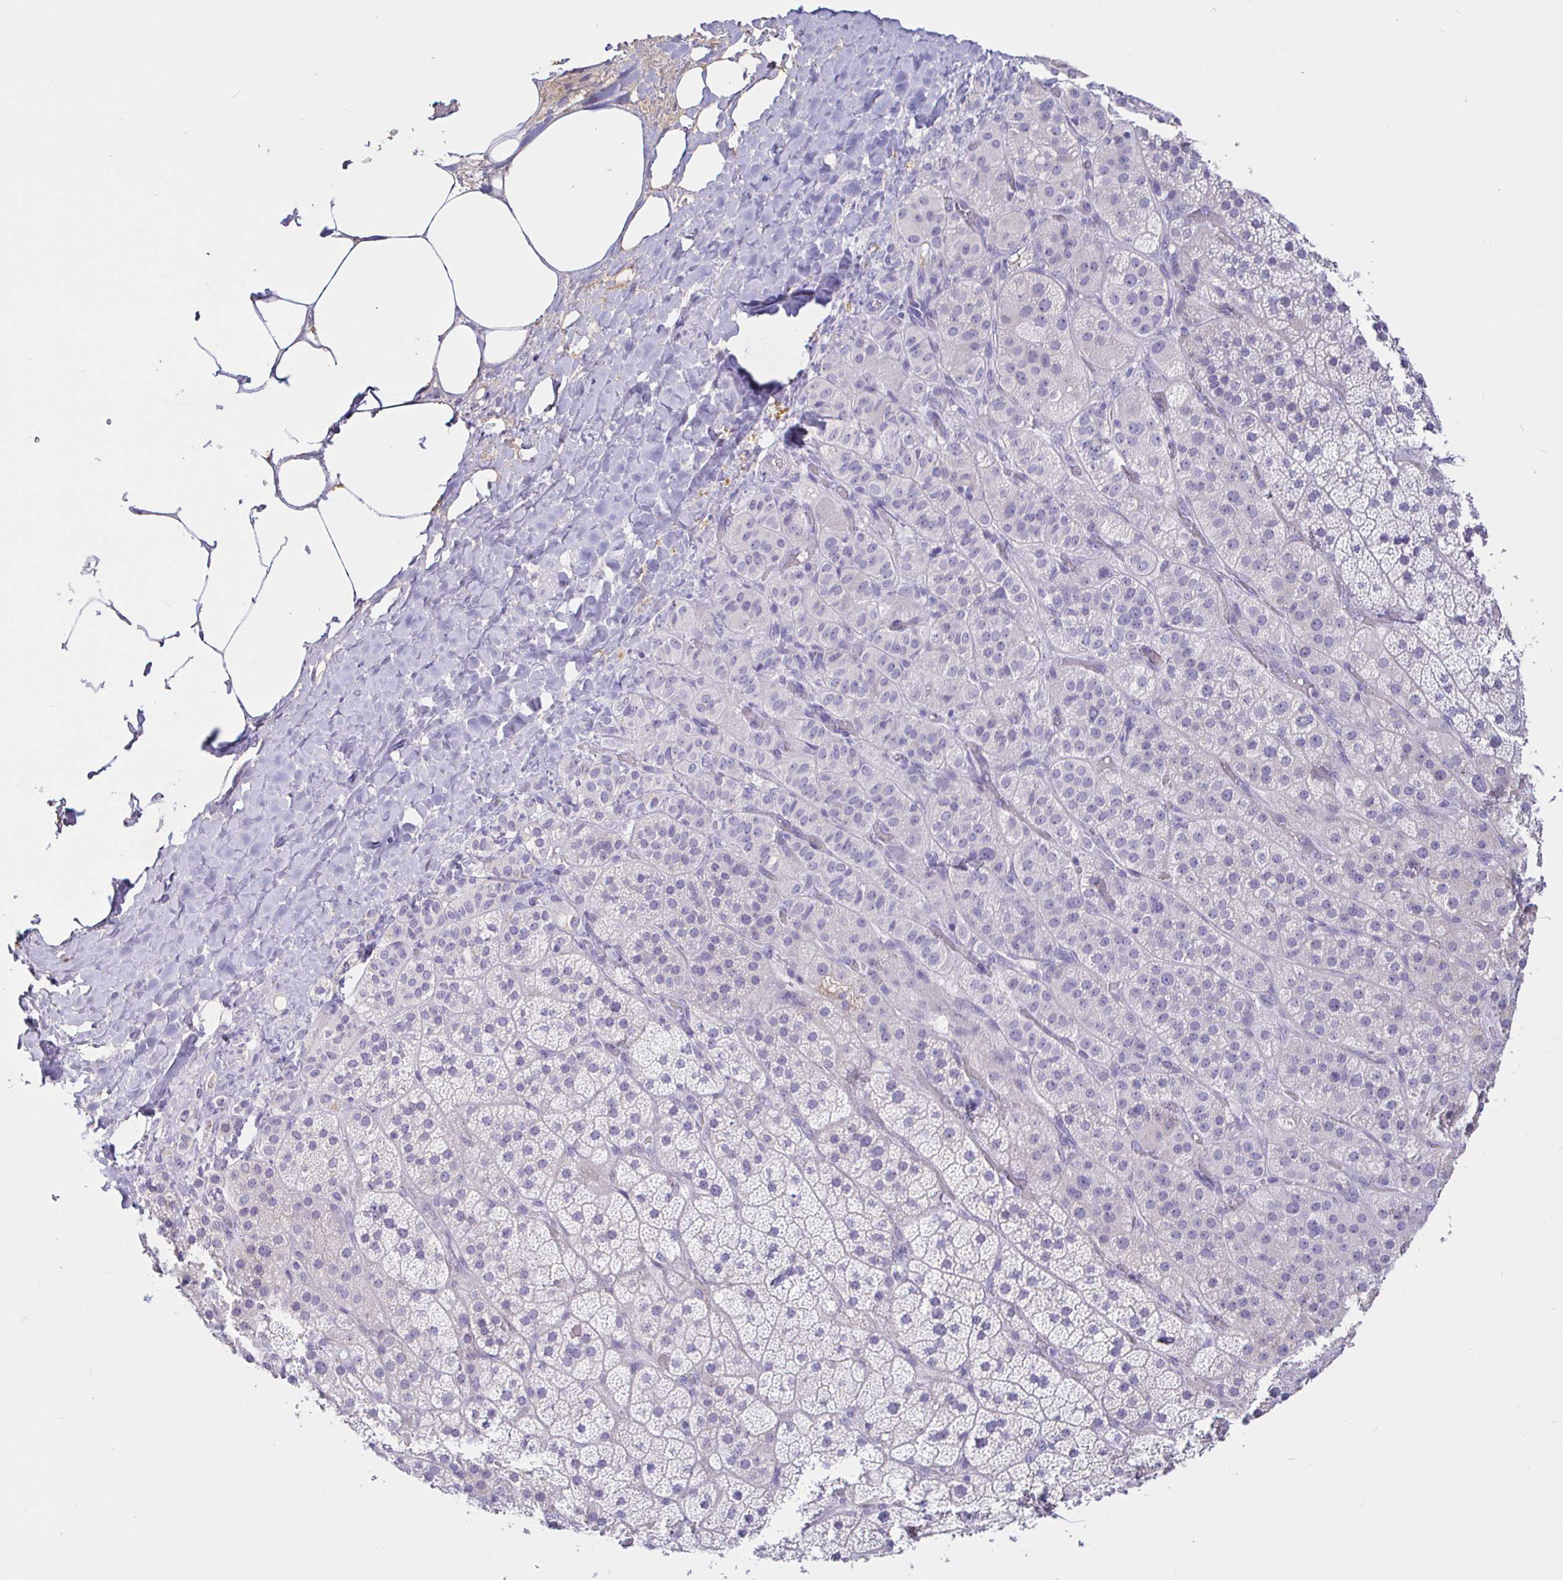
{"staining": {"intensity": "negative", "quantity": "none", "location": "none"}, "tissue": "adrenal gland", "cell_type": "Glandular cells", "image_type": "normal", "snomed": [{"axis": "morphology", "description": "Normal tissue, NOS"}, {"axis": "topography", "description": "Adrenal gland"}], "caption": "IHC image of normal human adrenal gland stained for a protein (brown), which displays no staining in glandular cells. (Brightfield microscopy of DAB (3,3'-diaminobenzidine) IHC at high magnification).", "gene": "SAA2", "patient": {"sex": "male", "age": 57}}